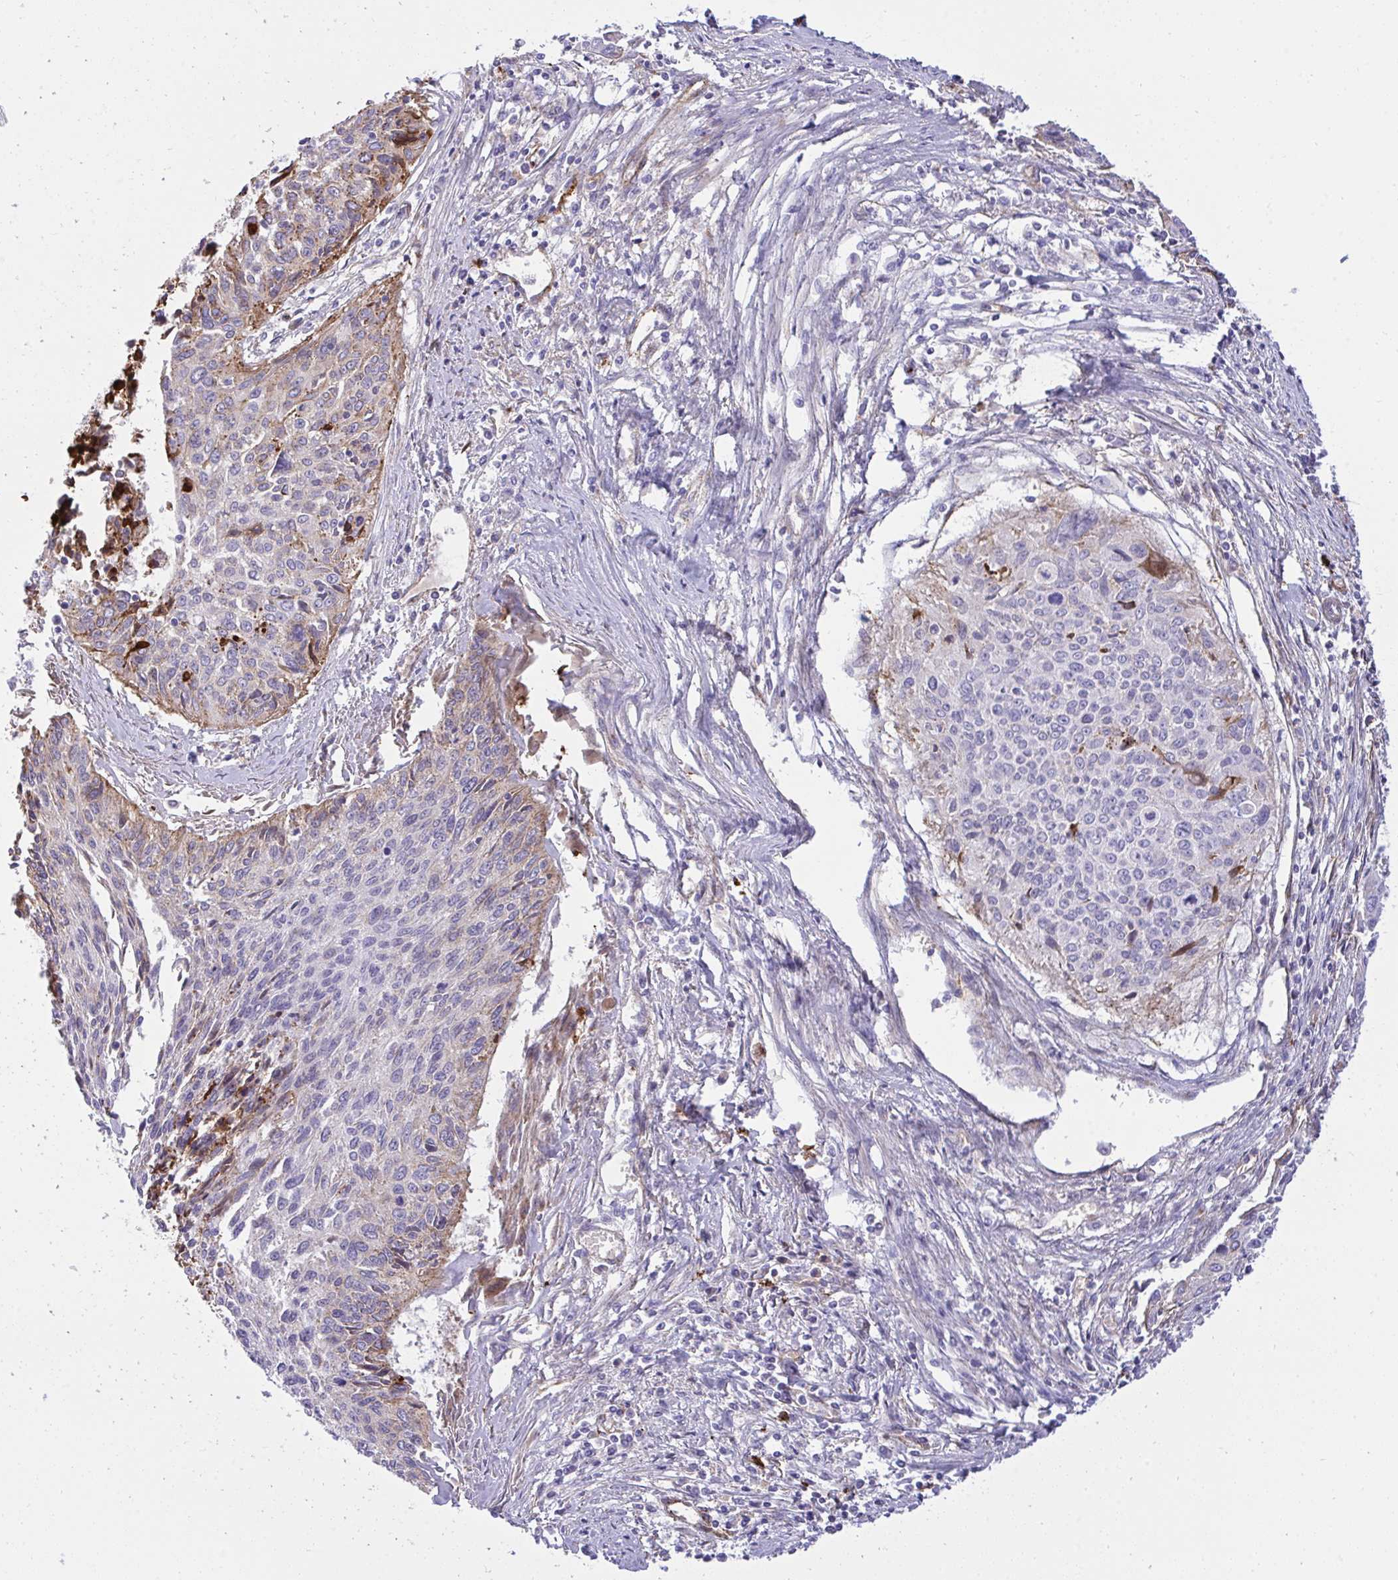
{"staining": {"intensity": "moderate", "quantity": "<25%", "location": "cytoplasmic/membranous"}, "tissue": "cervical cancer", "cell_type": "Tumor cells", "image_type": "cancer", "snomed": [{"axis": "morphology", "description": "Squamous cell carcinoma, NOS"}, {"axis": "topography", "description": "Cervix"}], "caption": "This is an image of IHC staining of cervical squamous cell carcinoma, which shows moderate staining in the cytoplasmic/membranous of tumor cells.", "gene": "F2", "patient": {"sex": "female", "age": 55}}